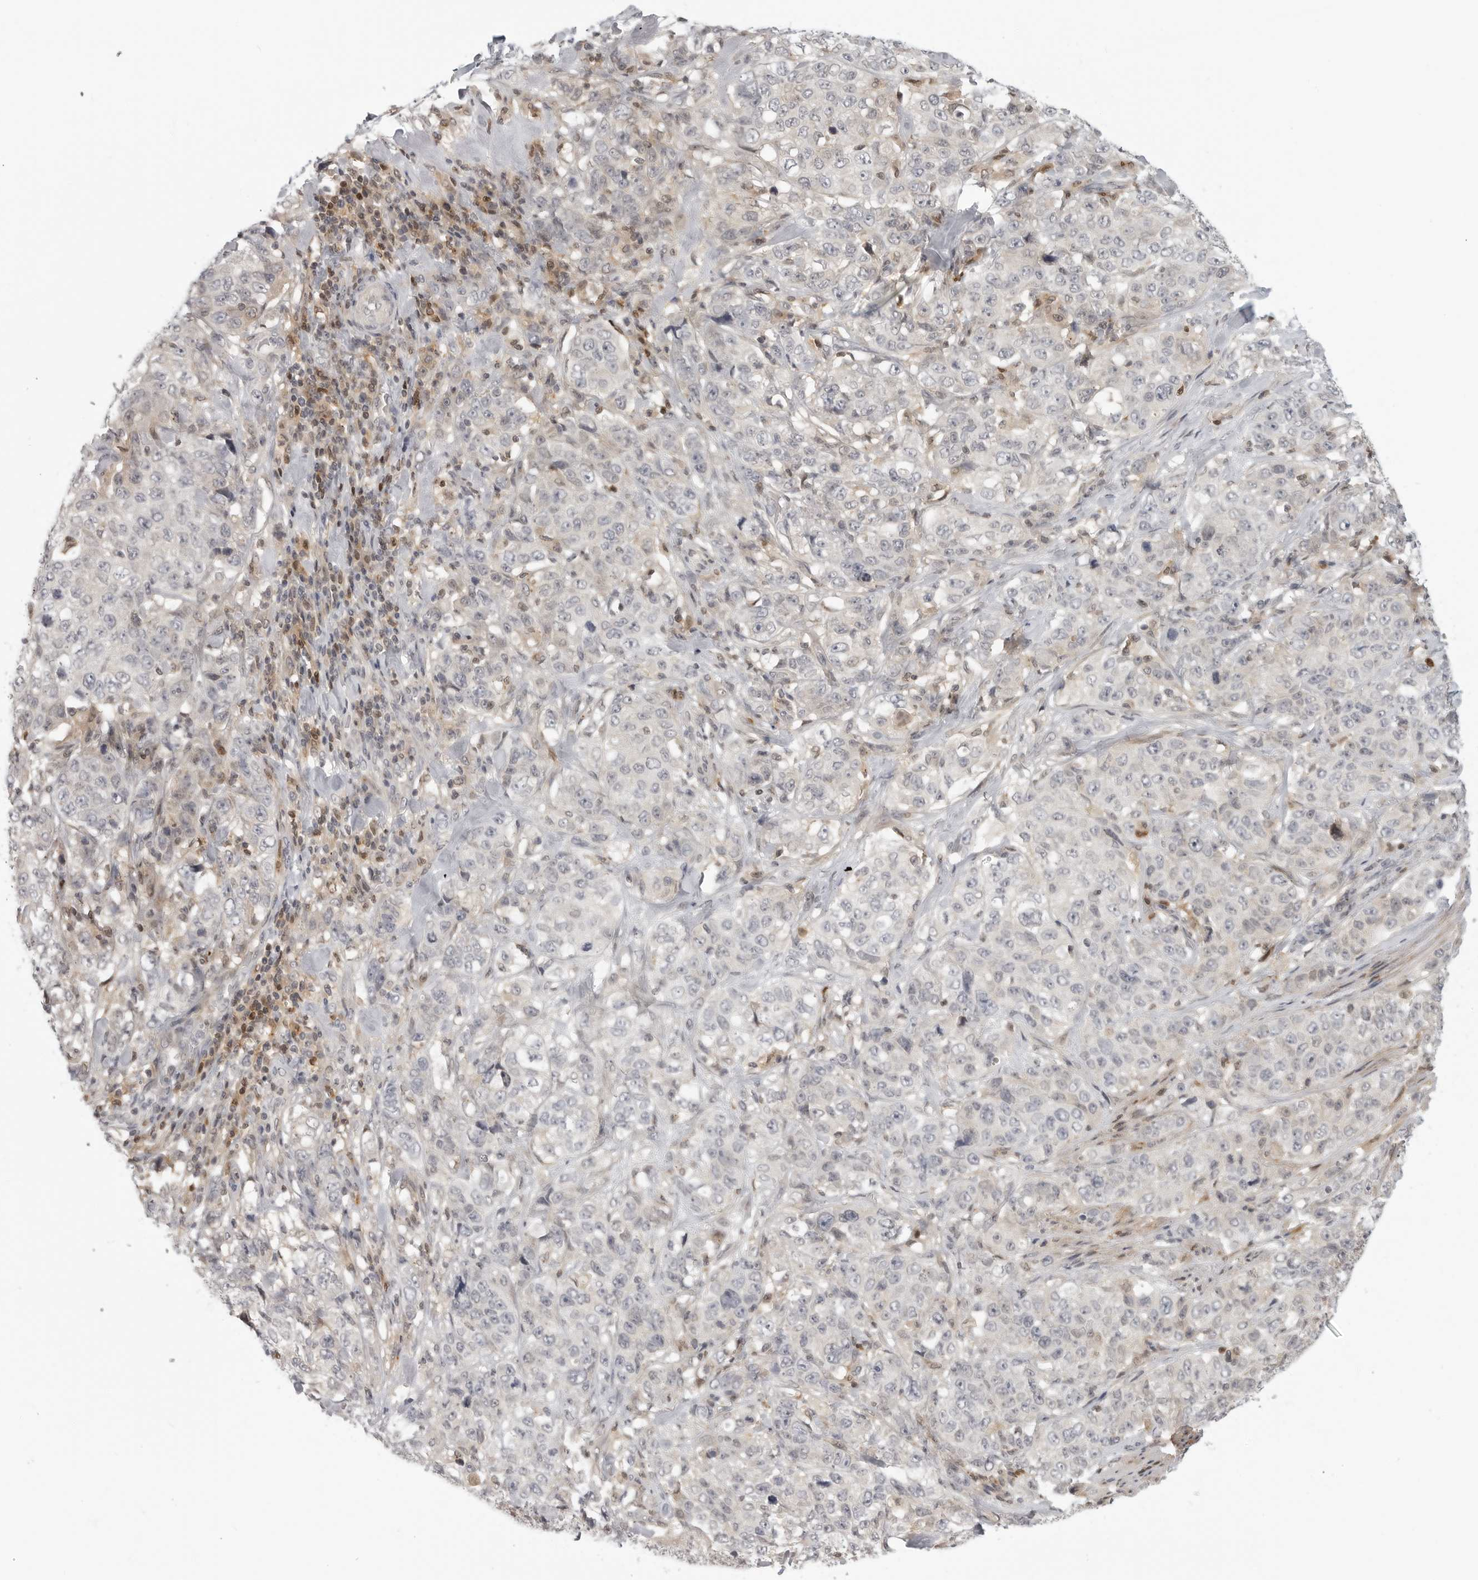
{"staining": {"intensity": "negative", "quantity": "none", "location": "none"}, "tissue": "stomach cancer", "cell_type": "Tumor cells", "image_type": "cancer", "snomed": [{"axis": "morphology", "description": "Adenocarcinoma, NOS"}, {"axis": "topography", "description": "Stomach"}], "caption": "Stomach cancer (adenocarcinoma) was stained to show a protein in brown. There is no significant expression in tumor cells. The staining is performed using DAB brown chromogen with nuclei counter-stained in using hematoxylin.", "gene": "CTIF", "patient": {"sex": "male", "age": 48}}